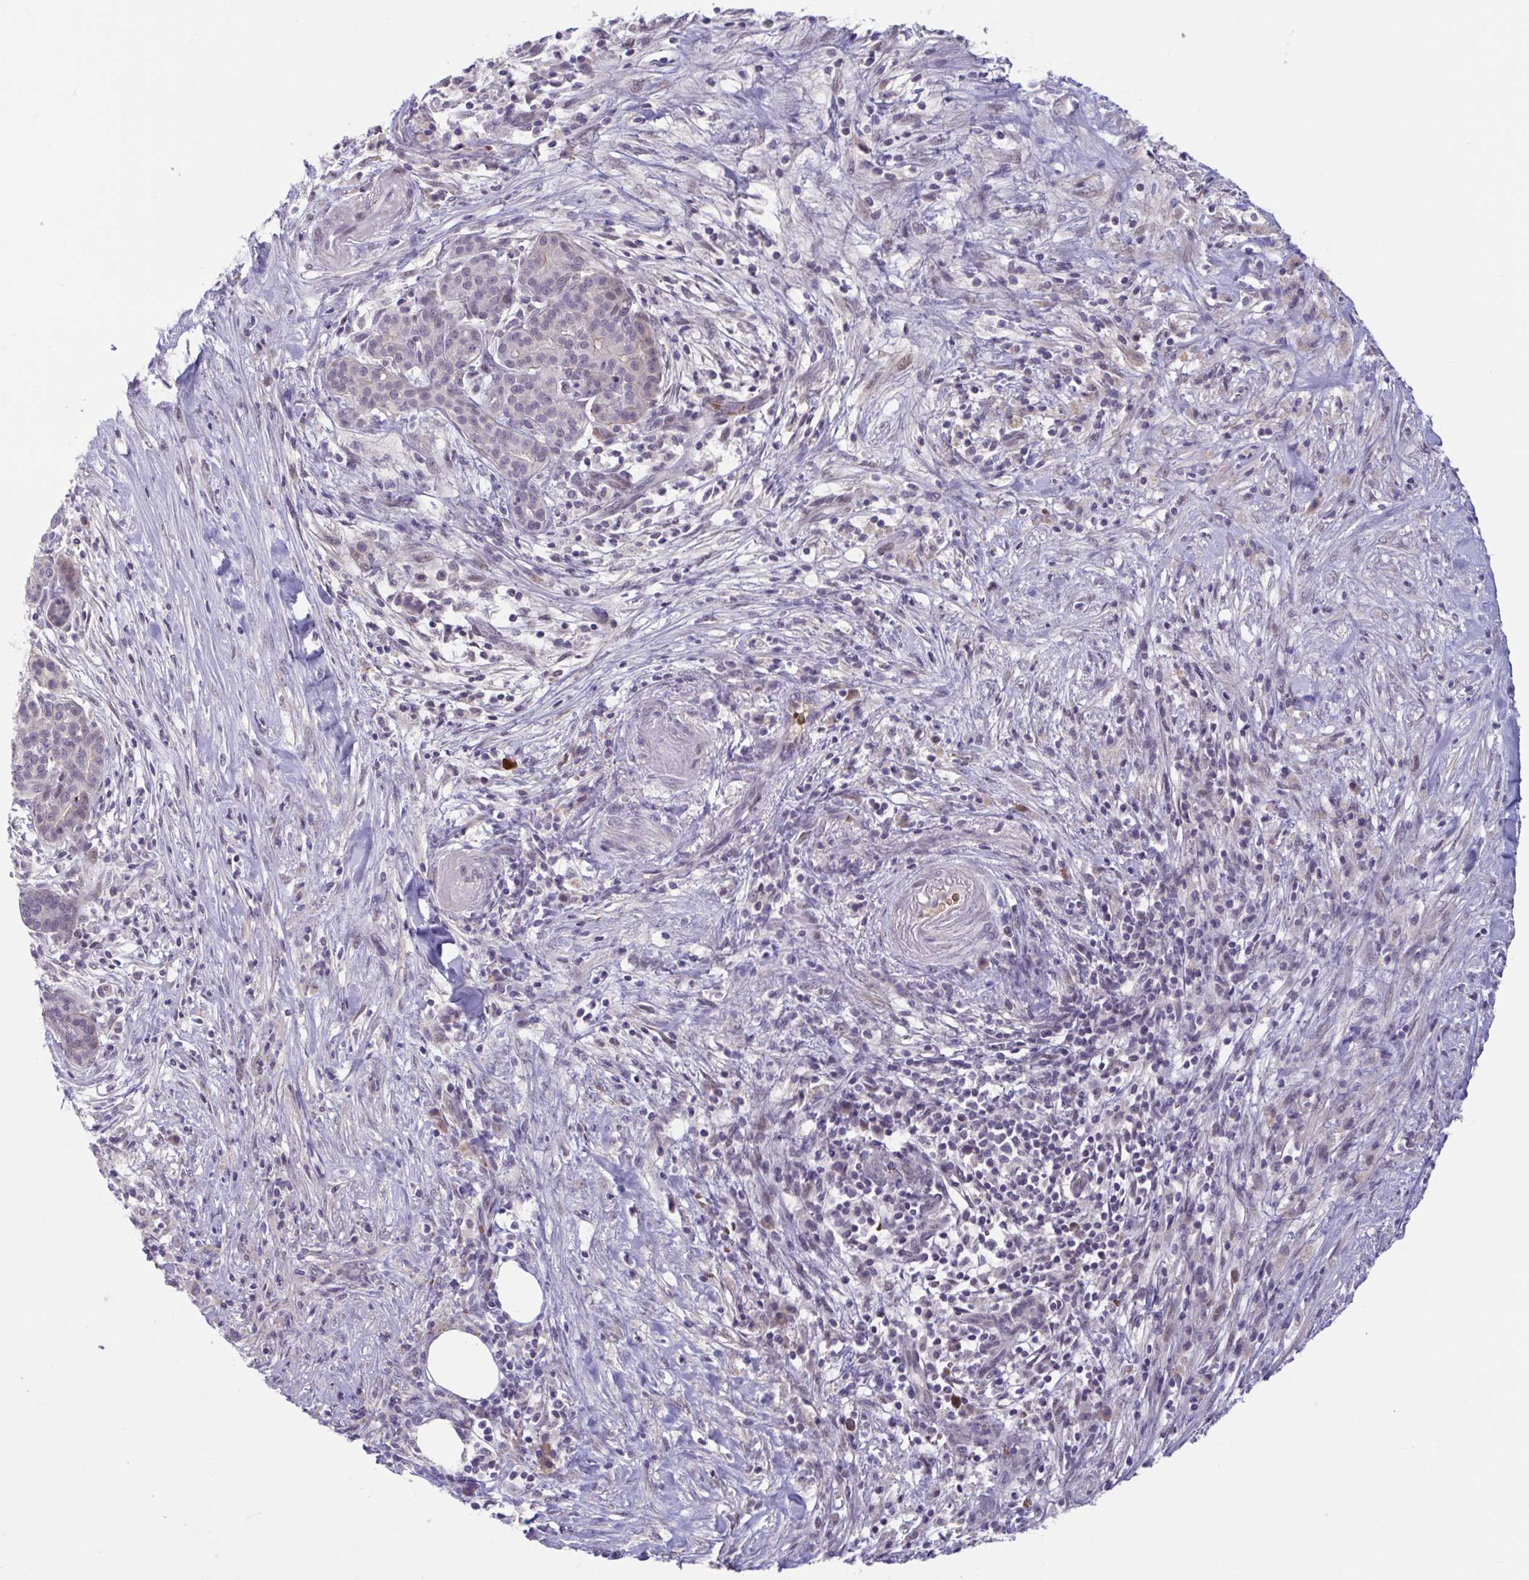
{"staining": {"intensity": "negative", "quantity": "none", "location": "none"}, "tissue": "pancreatic cancer", "cell_type": "Tumor cells", "image_type": "cancer", "snomed": [{"axis": "morphology", "description": "Adenocarcinoma, NOS"}, {"axis": "topography", "description": "Pancreas"}], "caption": "Immunohistochemistry photomicrograph of neoplastic tissue: pancreatic cancer (adenocarcinoma) stained with DAB (3,3'-diaminobenzidine) reveals no significant protein staining in tumor cells.", "gene": "CNGB3", "patient": {"sex": "male", "age": 44}}